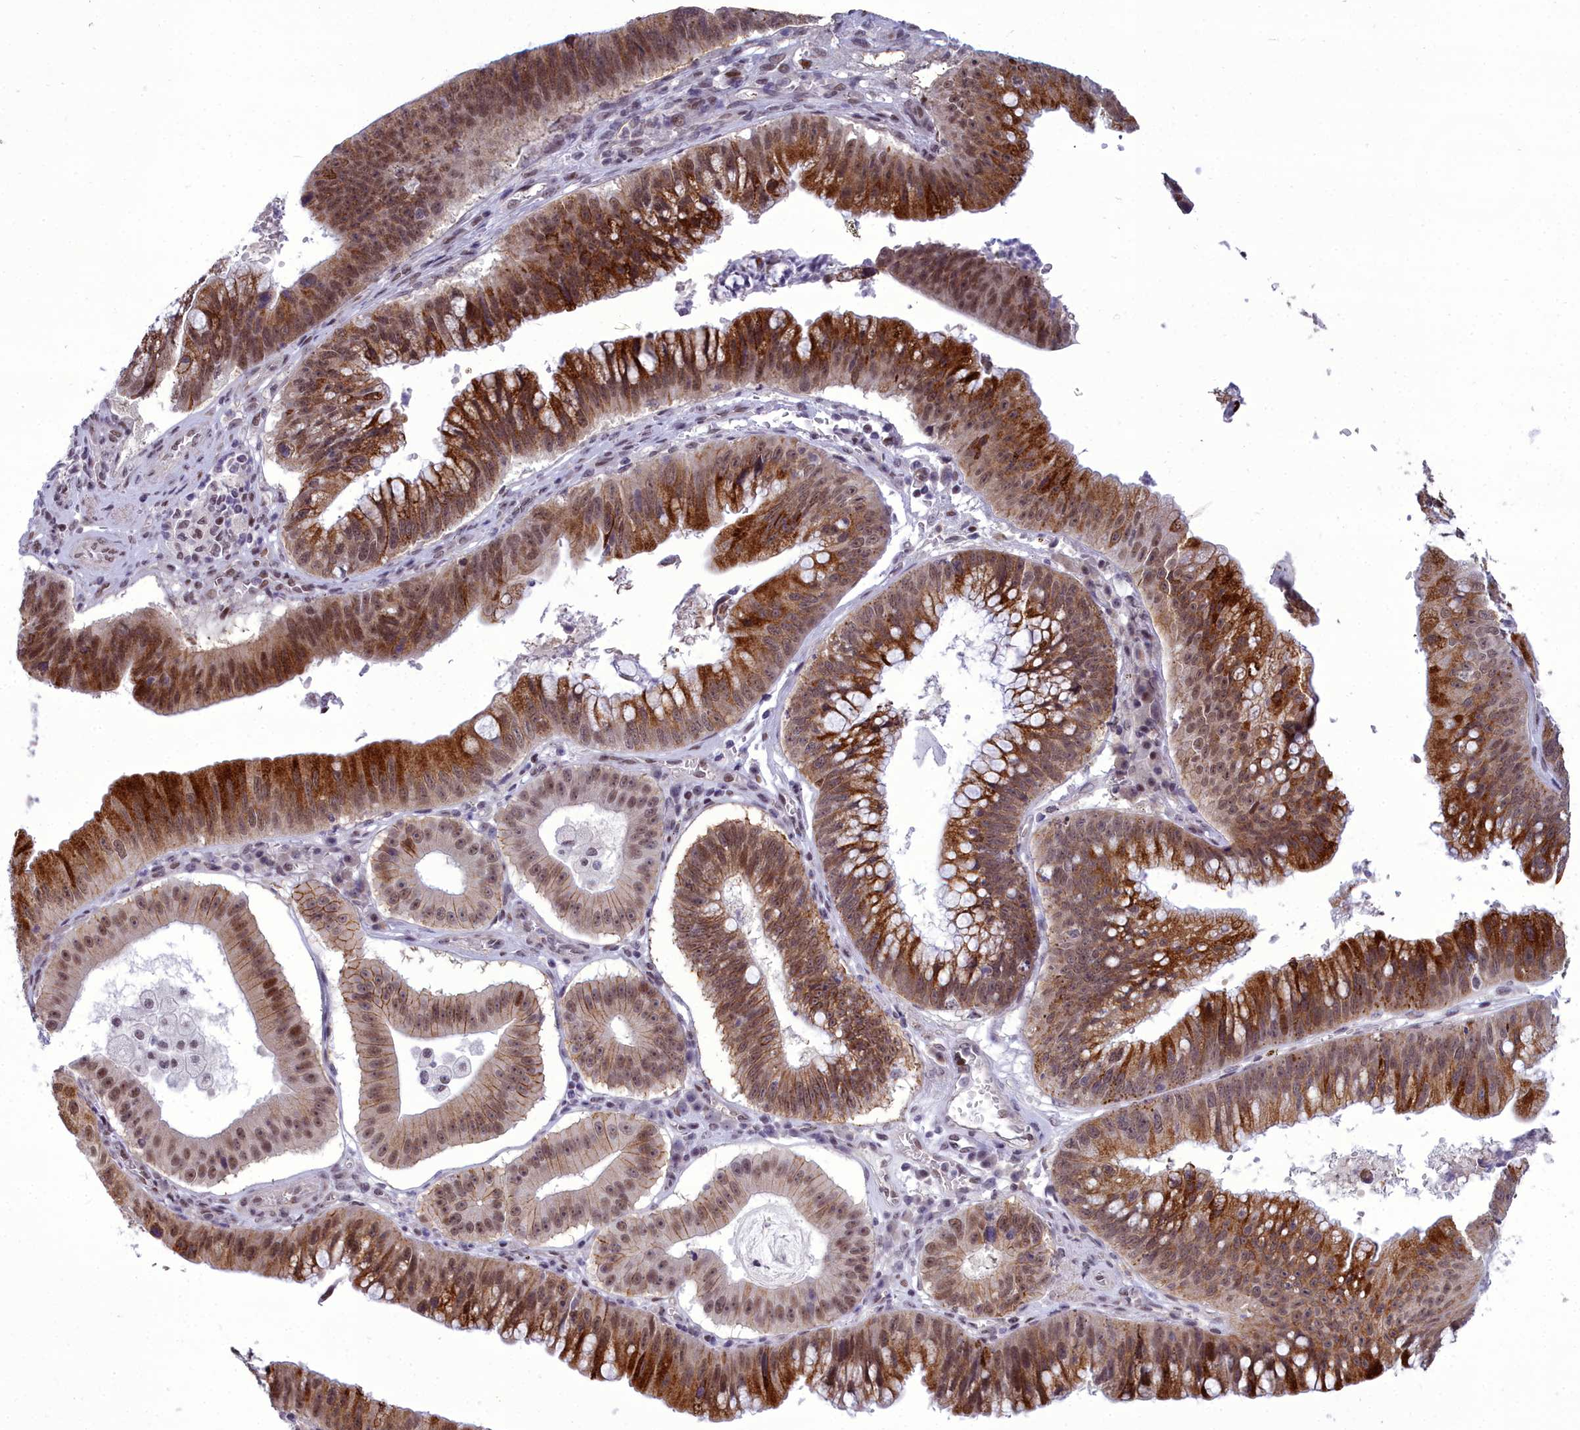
{"staining": {"intensity": "strong", "quantity": ">75%", "location": "cytoplasmic/membranous,nuclear"}, "tissue": "stomach cancer", "cell_type": "Tumor cells", "image_type": "cancer", "snomed": [{"axis": "morphology", "description": "Adenocarcinoma, NOS"}, {"axis": "topography", "description": "Stomach"}], "caption": "Strong cytoplasmic/membranous and nuclear staining for a protein is seen in about >75% of tumor cells of adenocarcinoma (stomach) using immunohistochemistry.", "gene": "CEACAM19", "patient": {"sex": "male", "age": 59}}